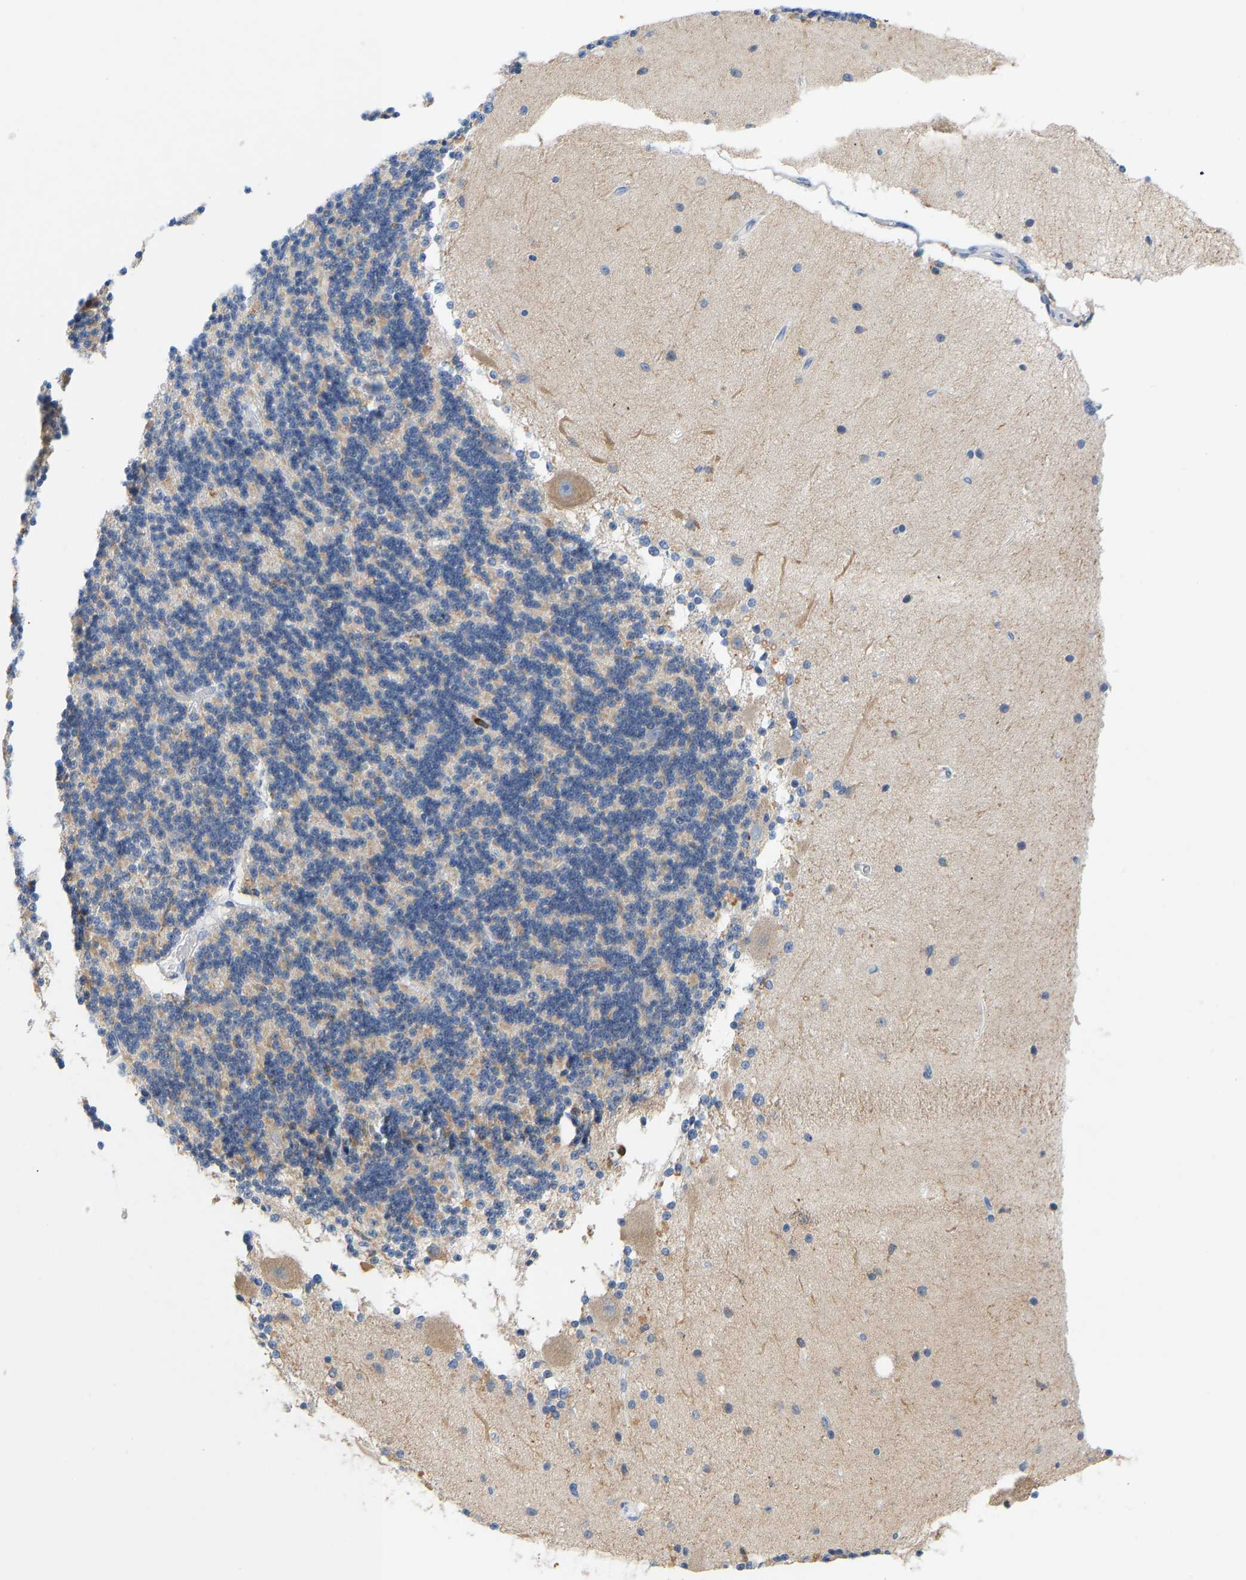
{"staining": {"intensity": "weak", "quantity": "25%-75%", "location": "cytoplasmic/membranous"}, "tissue": "cerebellum", "cell_type": "Cells in granular layer", "image_type": "normal", "snomed": [{"axis": "morphology", "description": "Normal tissue, NOS"}, {"axis": "topography", "description": "Cerebellum"}], "caption": "Cerebellum stained with DAB (3,3'-diaminobenzidine) immunohistochemistry reveals low levels of weak cytoplasmic/membranous expression in about 25%-75% of cells in granular layer.", "gene": "EVL", "patient": {"sex": "female", "age": 54}}